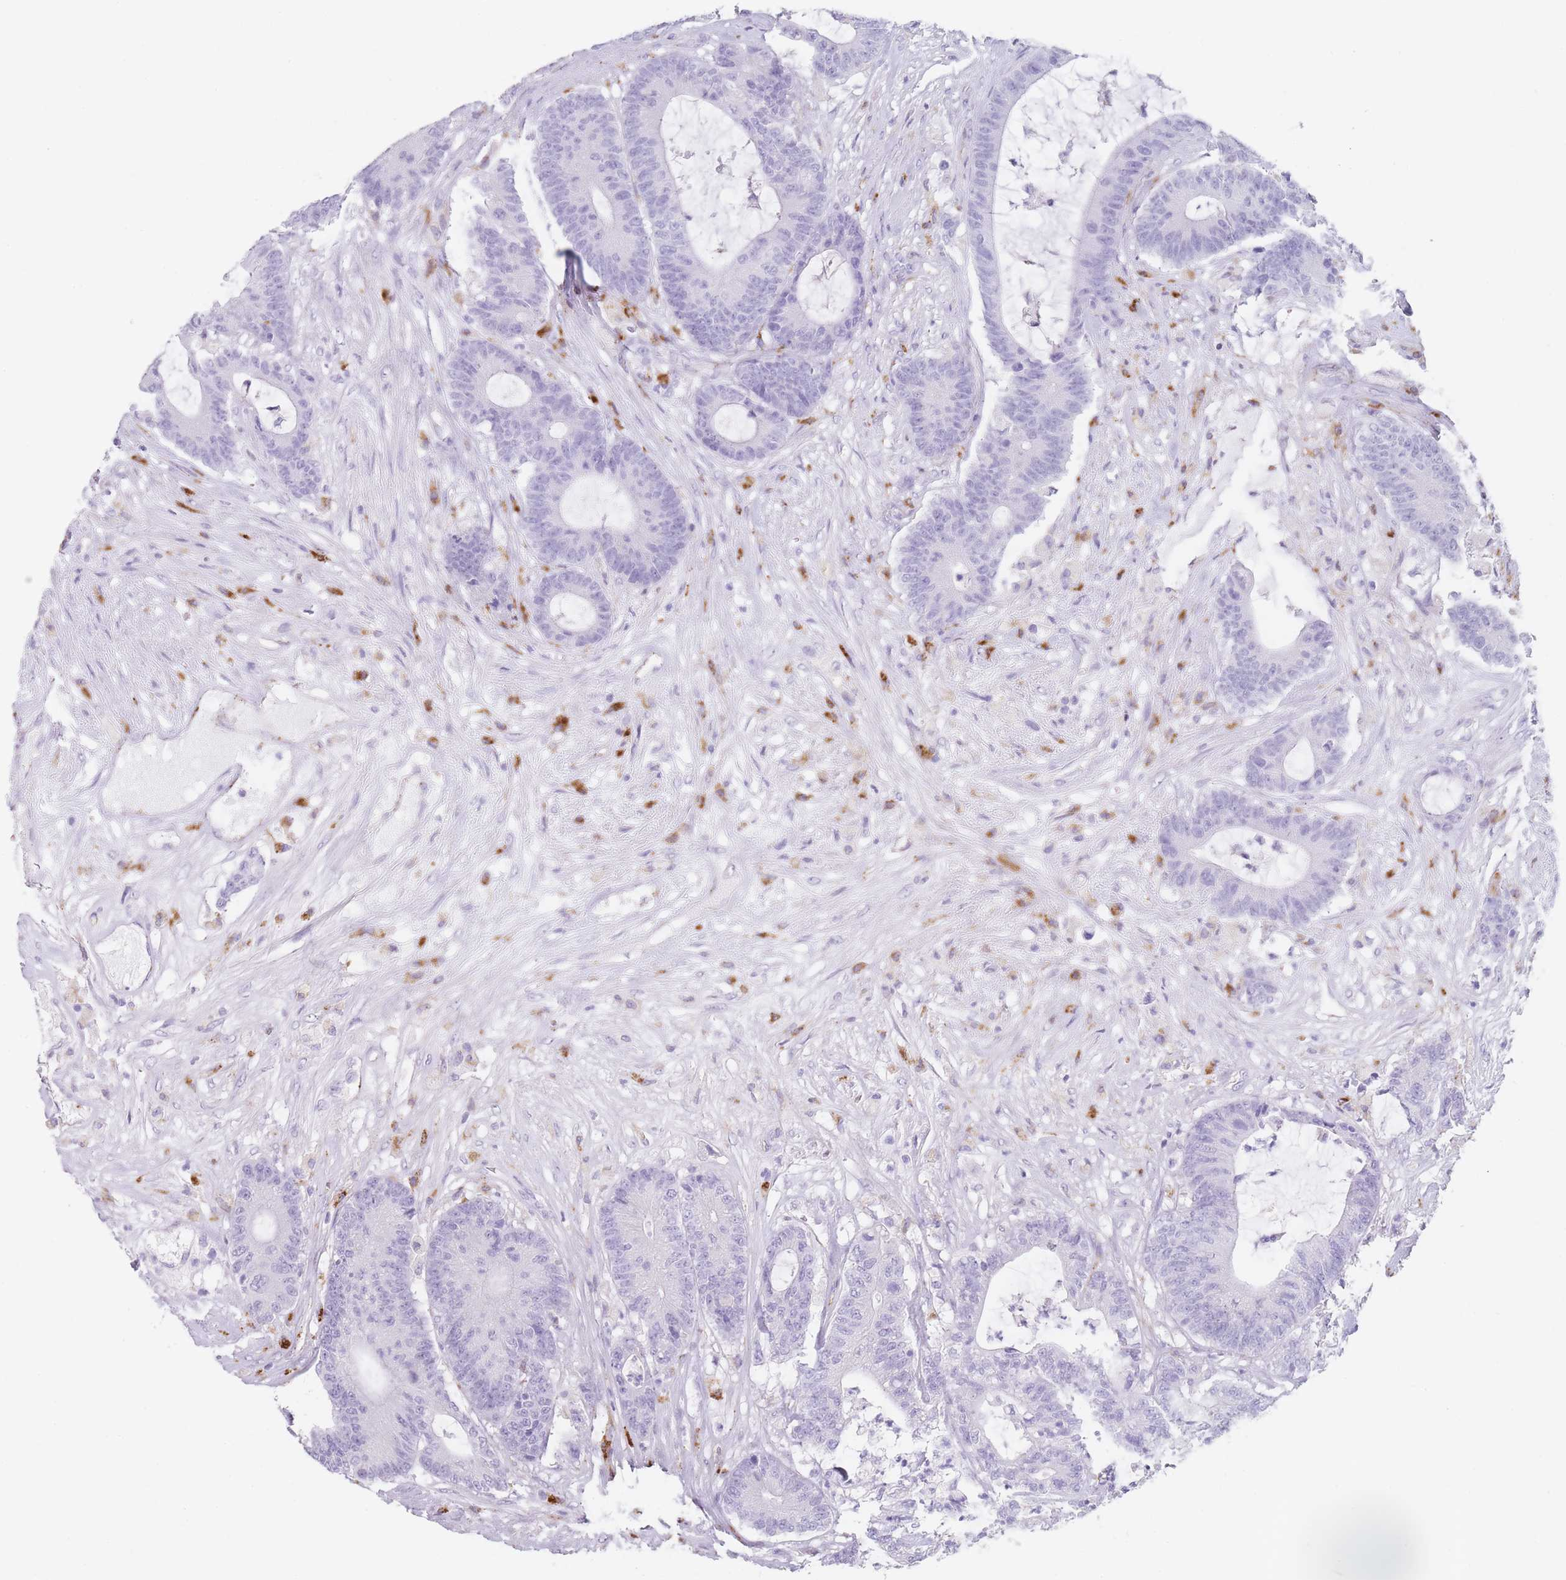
{"staining": {"intensity": "negative", "quantity": "none", "location": "none"}, "tissue": "colorectal cancer", "cell_type": "Tumor cells", "image_type": "cancer", "snomed": [{"axis": "morphology", "description": "Adenocarcinoma, NOS"}, {"axis": "topography", "description": "Colon"}], "caption": "Immunohistochemistry (IHC) micrograph of neoplastic tissue: adenocarcinoma (colorectal) stained with DAB (3,3'-diaminobenzidine) demonstrates no significant protein expression in tumor cells.", "gene": "RHO", "patient": {"sex": "female", "age": 84}}